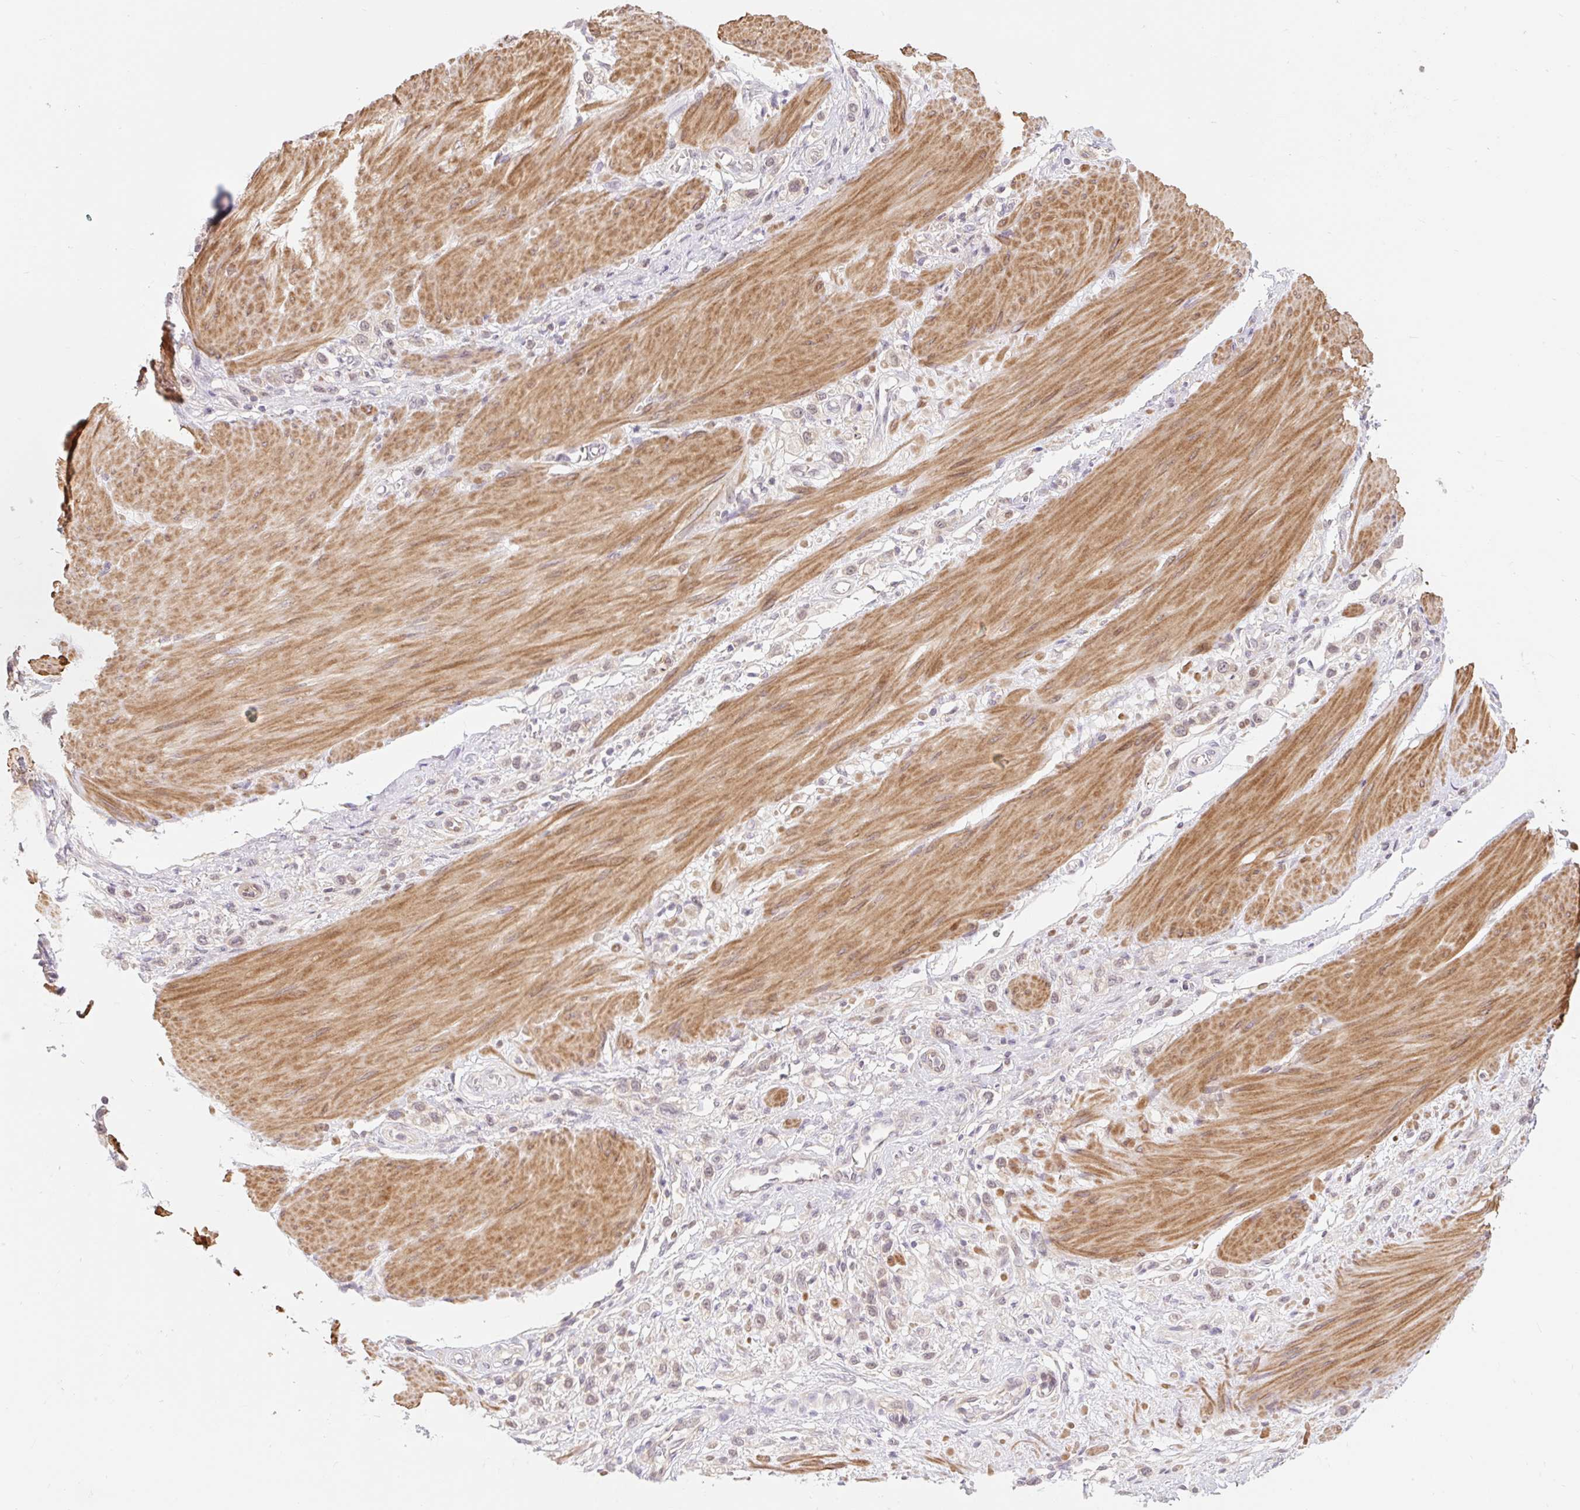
{"staining": {"intensity": "weak", "quantity": "<25%", "location": "cytoplasmic/membranous,nuclear"}, "tissue": "stomach cancer", "cell_type": "Tumor cells", "image_type": "cancer", "snomed": [{"axis": "morphology", "description": "Adenocarcinoma, NOS"}, {"axis": "topography", "description": "Stomach"}], "caption": "An image of human adenocarcinoma (stomach) is negative for staining in tumor cells. (Brightfield microscopy of DAB immunohistochemistry at high magnification).", "gene": "EMC10", "patient": {"sex": "female", "age": 65}}